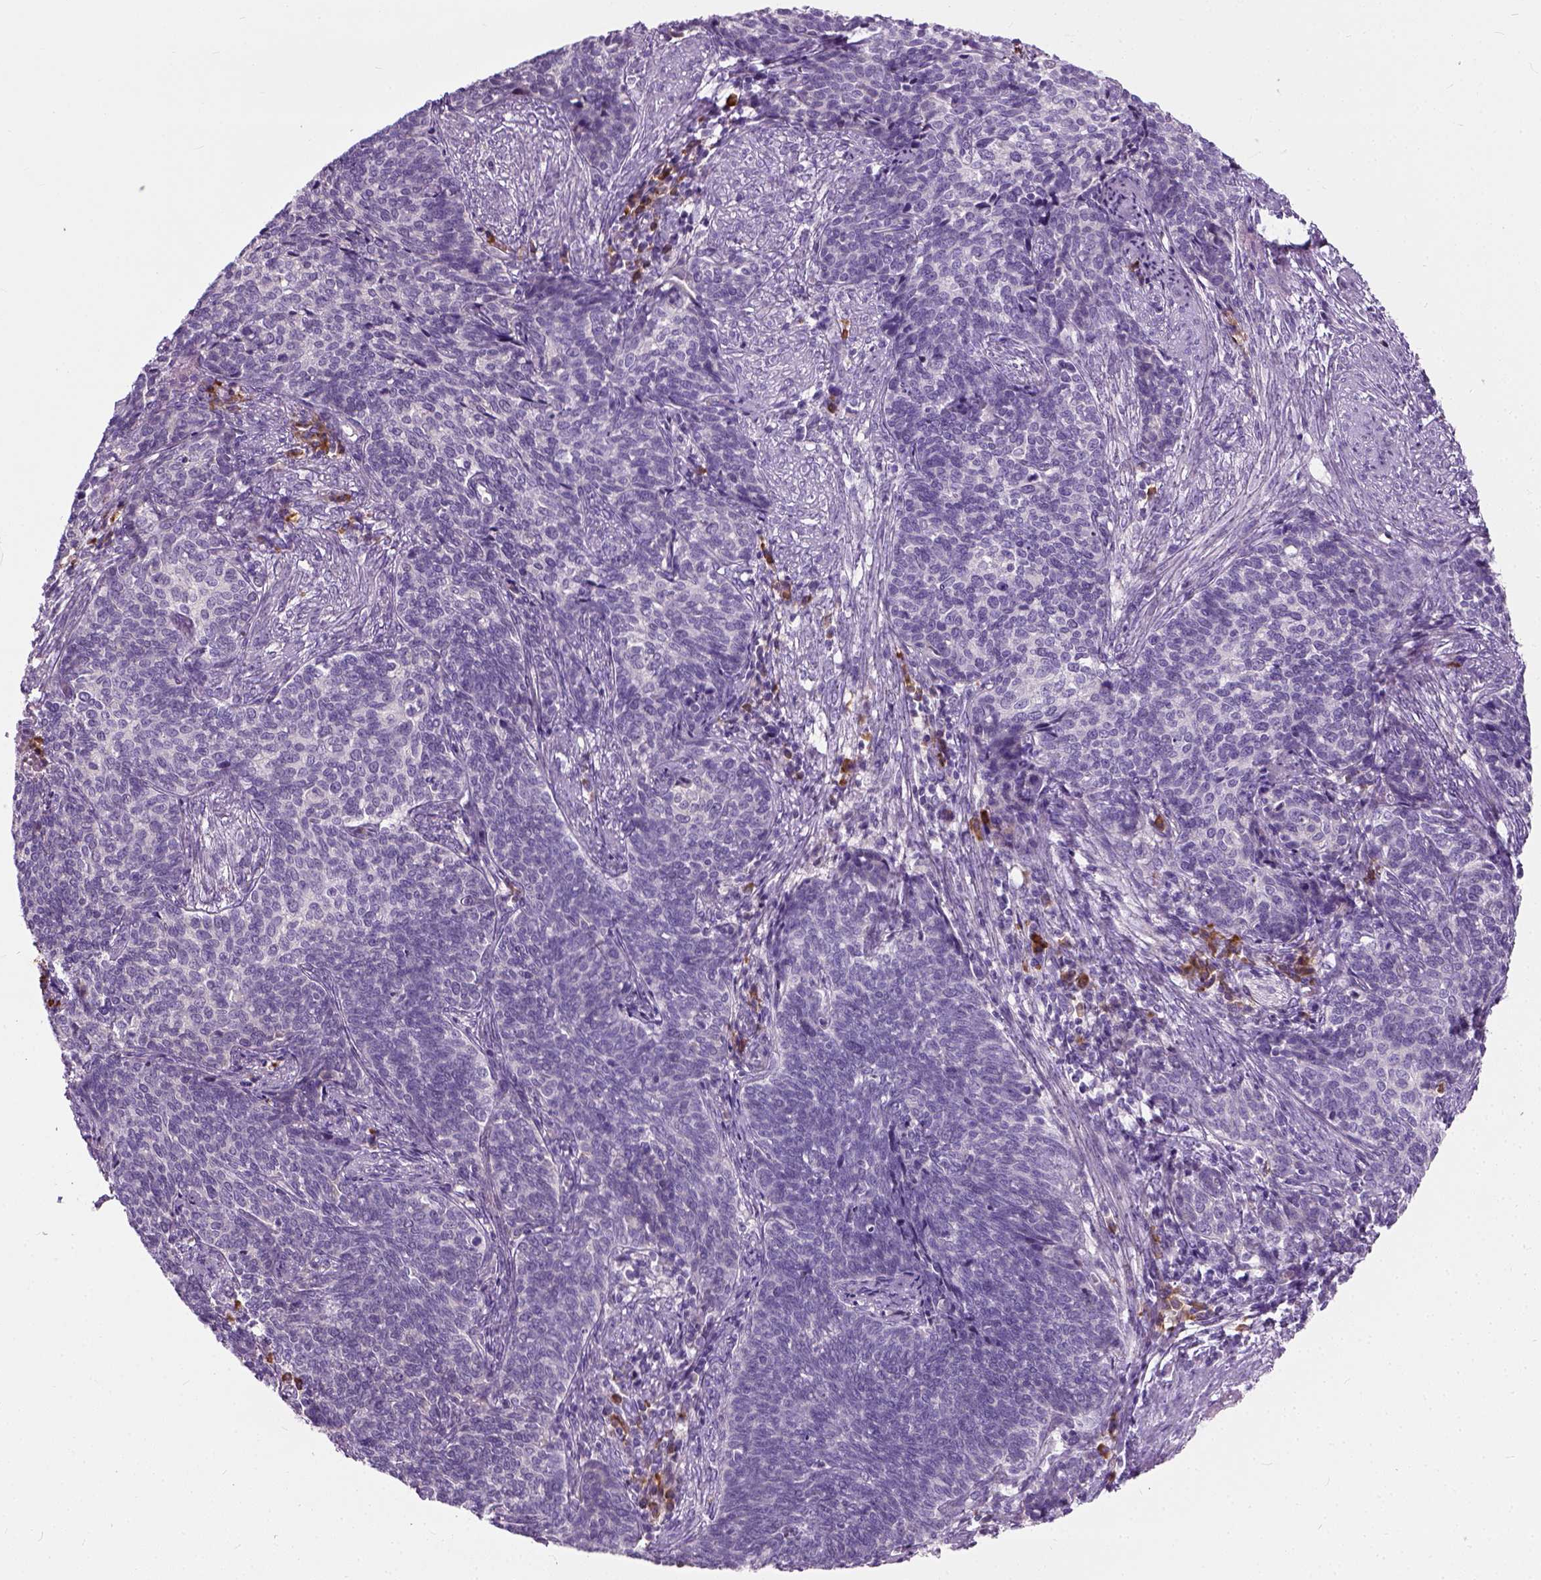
{"staining": {"intensity": "negative", "quantity": "none", "location": "none"}, "tissue": "cervical cancer", "cell_type": "Tumor cells", "image_type": "cancer", "snomed": [{"axis": "morphology", "description": "Squamous cell carcinoma, NOS"}, {"axis": "topography", "description": "Cervix"}], "caption": "Cervical cancer (squamous cell carcinoma) stained for a protein using immunohistochemistry displays no staining tumor cells.", "gene": "TRIM72", "patient": {"sex": "female", "age": 39}}